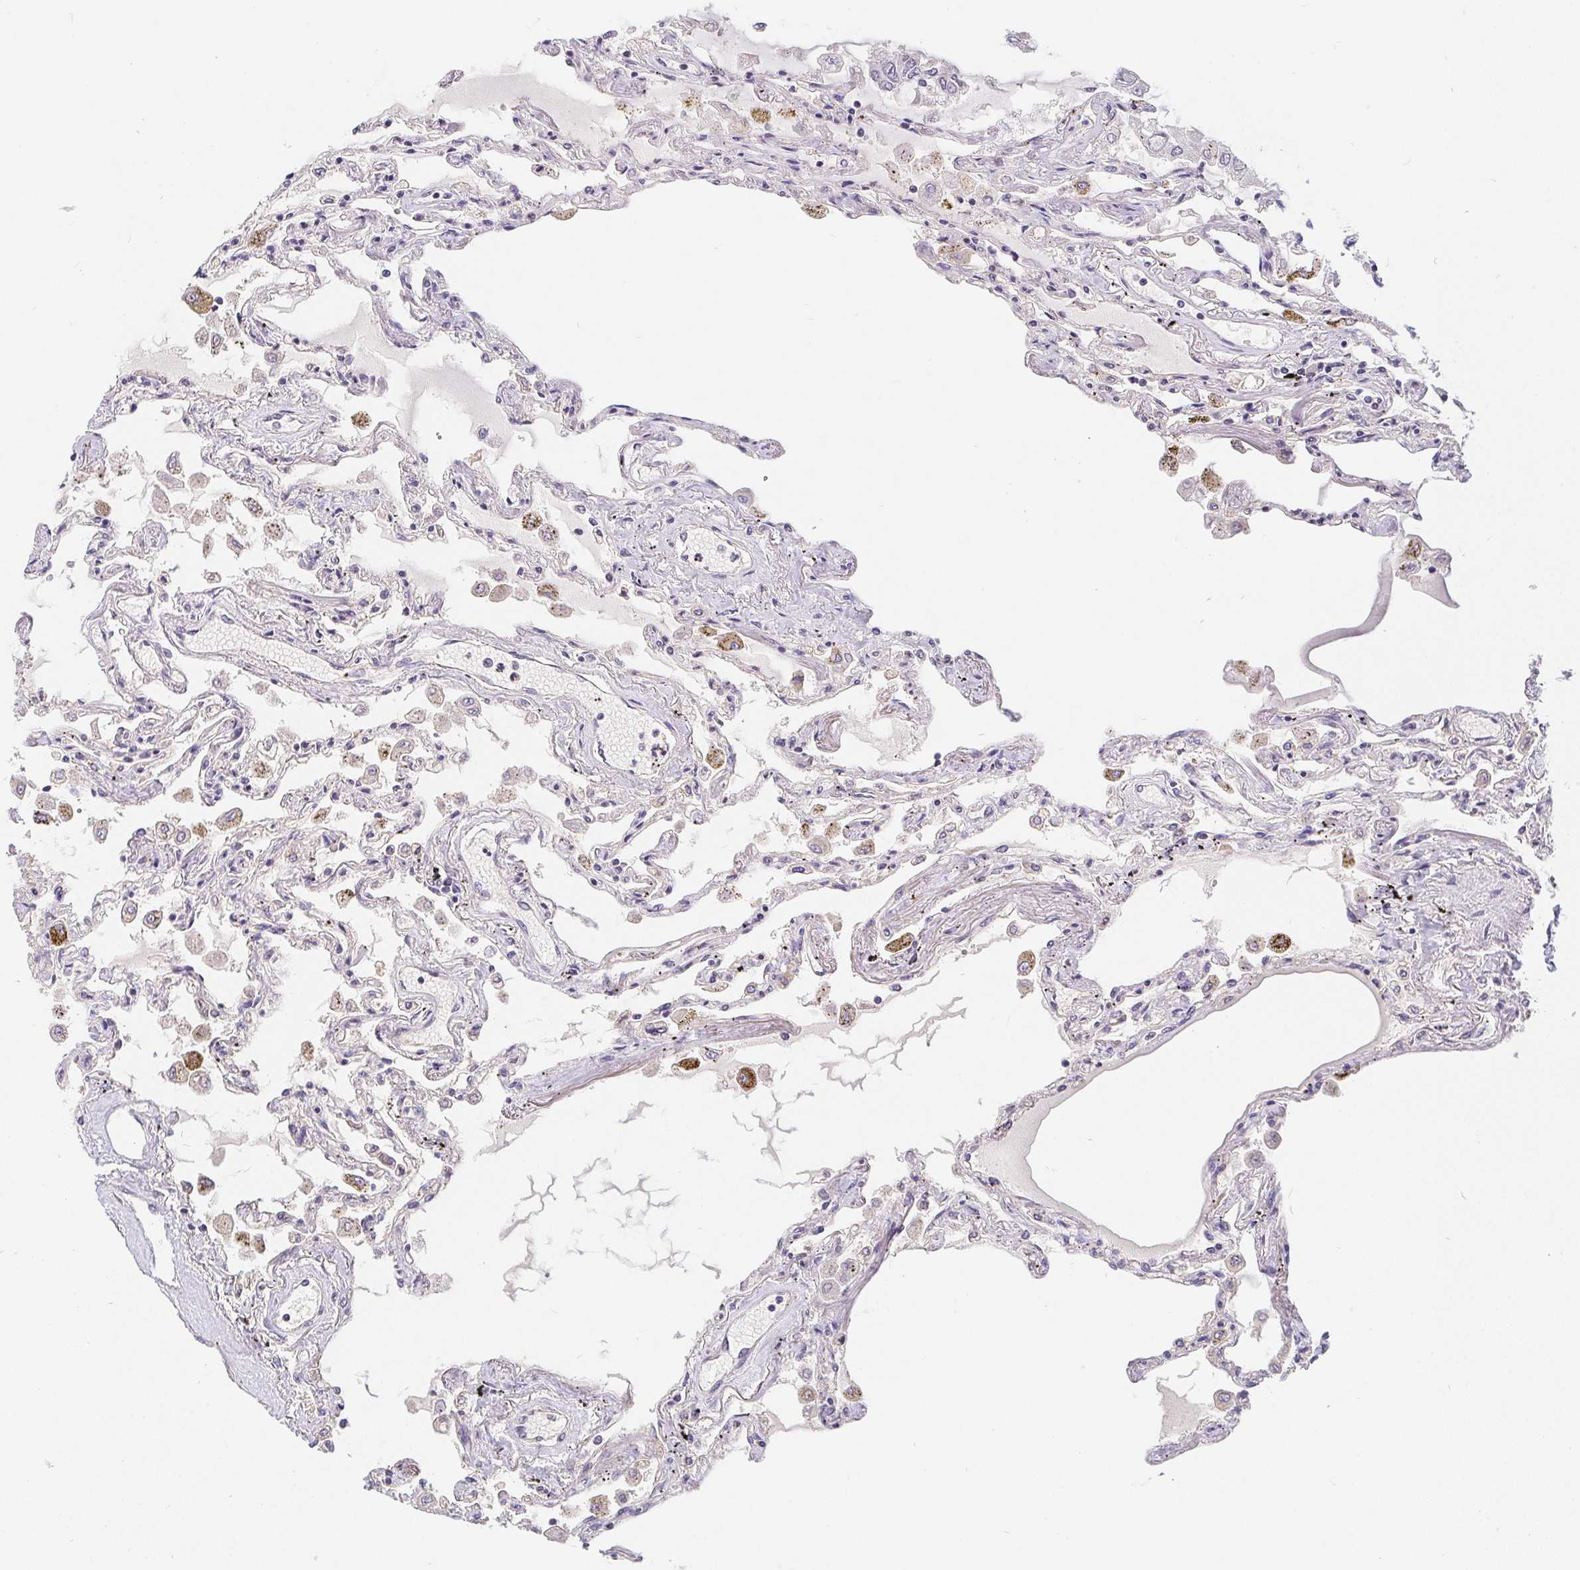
{"staining": {"intensity": "moderate", "quantity": "25%-75%", "location": "nuclear"}, "tissue": "lung", "cell_type": "Alveolar cells", "image_type": "normal", "snomed": [{"axis": "morphology", "description": "Normal tissue, NOS"}, {"axis": "morphology", "description": "Adenocarcinoma, NOS"}, {"axis": "topography", "description": "Cartilage tissue"}, {"axis": "topography", "description": "Lung"}], "caption": "IHC of unremarkable human lung displays medium levels of moderate nuclear positivity in approximately 25%-75% of alveolar cells. (Stains: DAB in brown, nuclei in blue, Microscopy: brightfield microscopy at high magnification).", "gene": "POU2F1", "patient": {"sex": "female", "age": 67}}